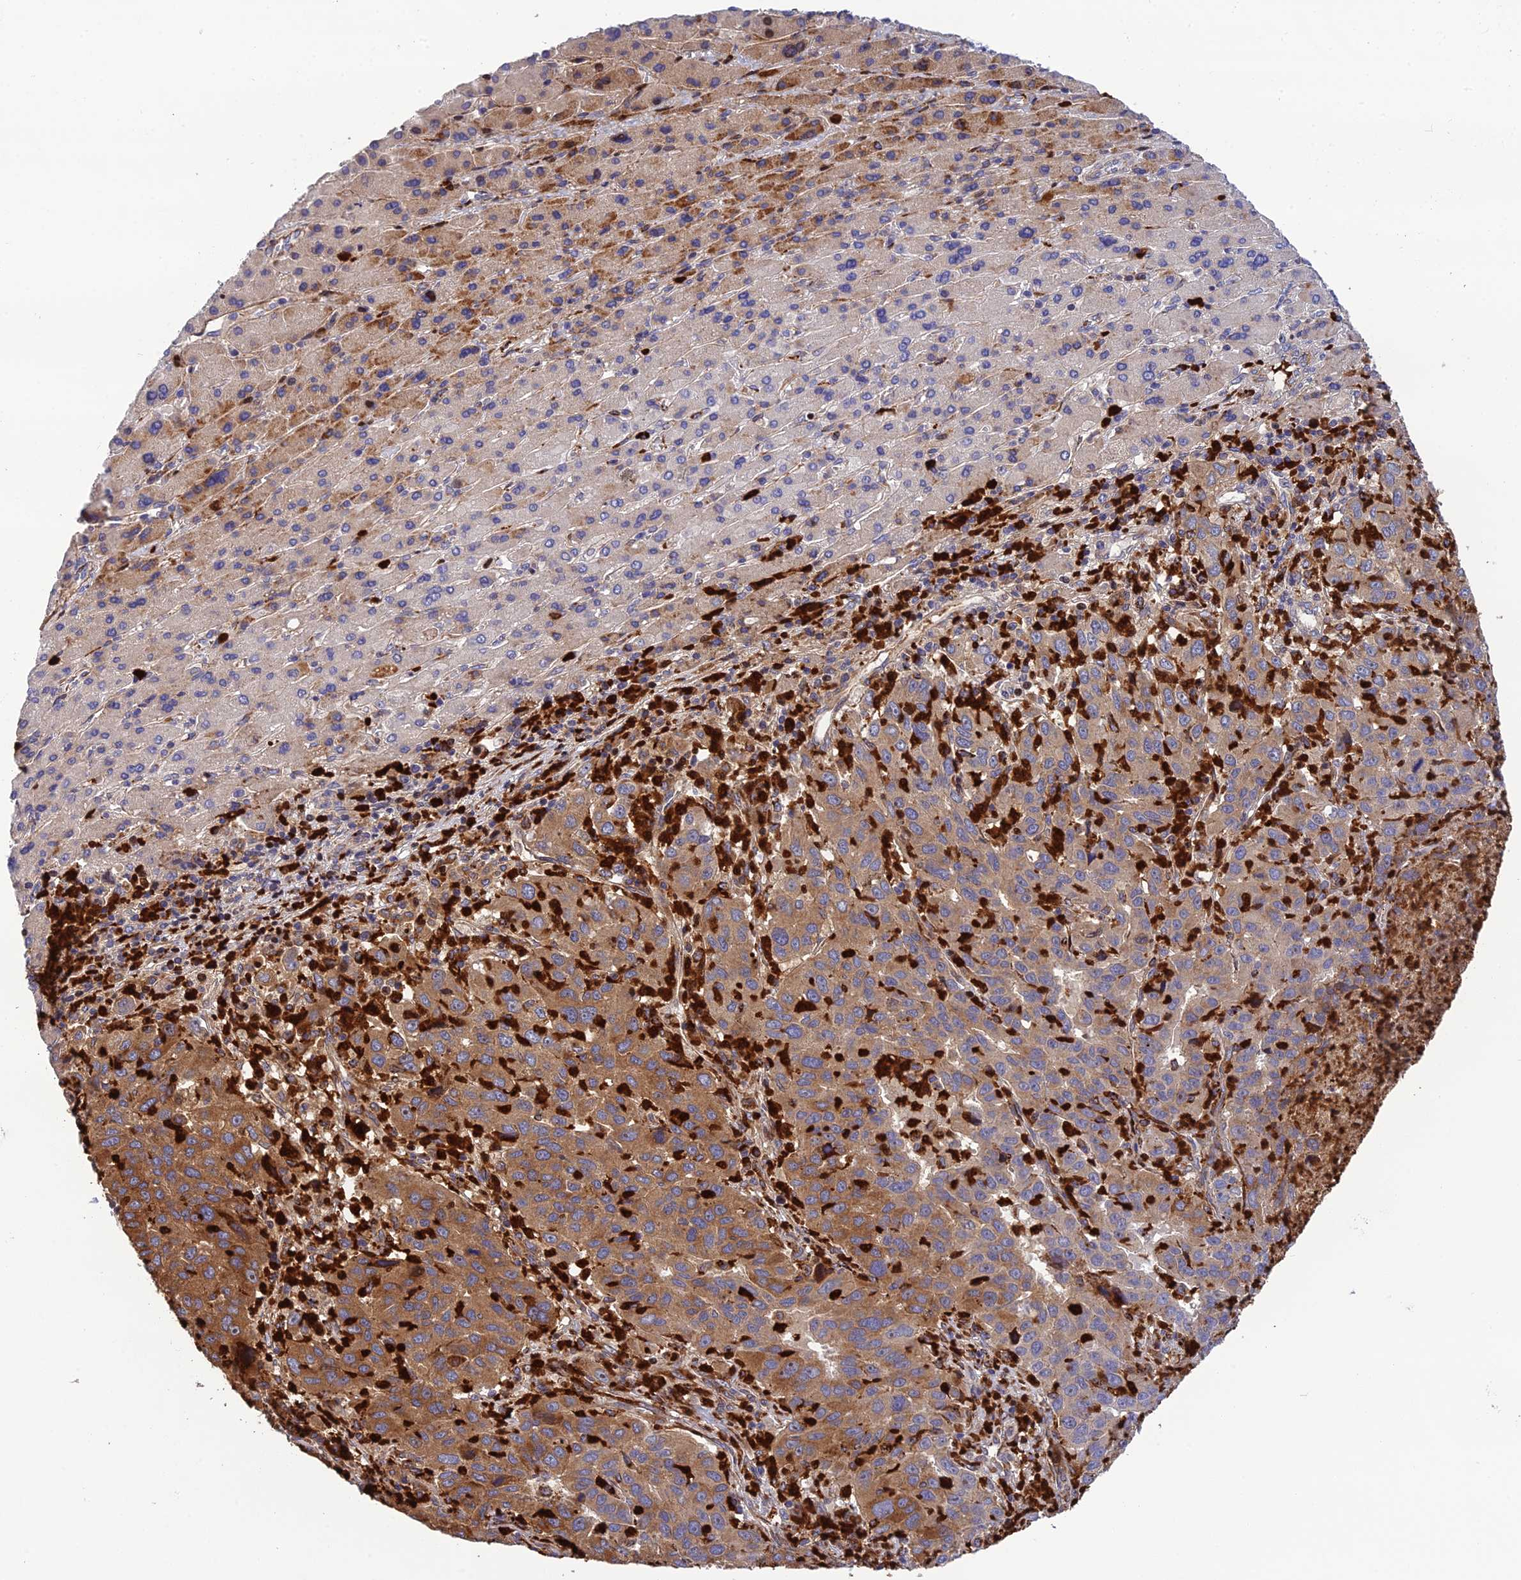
{"staining": {"intensity": "moderate", "quantity": ">75%", "location": "cytoplasmic/membranous"}, "tissue": "liver cancer", "cell_type": "Tumor cells", "image_type": "cancer", "snomed": [{"axis": "morphology", "description": "Carcinoma, Hepatocellular, NOS"}, {"axis": "topography", "description": "Liver"}], "caption": "An image of human liver cancer stained for a protein shows moderate cytoplasmic/membranous brown staining in tumor cells. The staining was performed using DAB, with brown indicating positive protein expression. Nuclei are stained blue with hematoxylin.", "gene": "CPSF4L", "patient": {"sex": "male", "age": 63}}